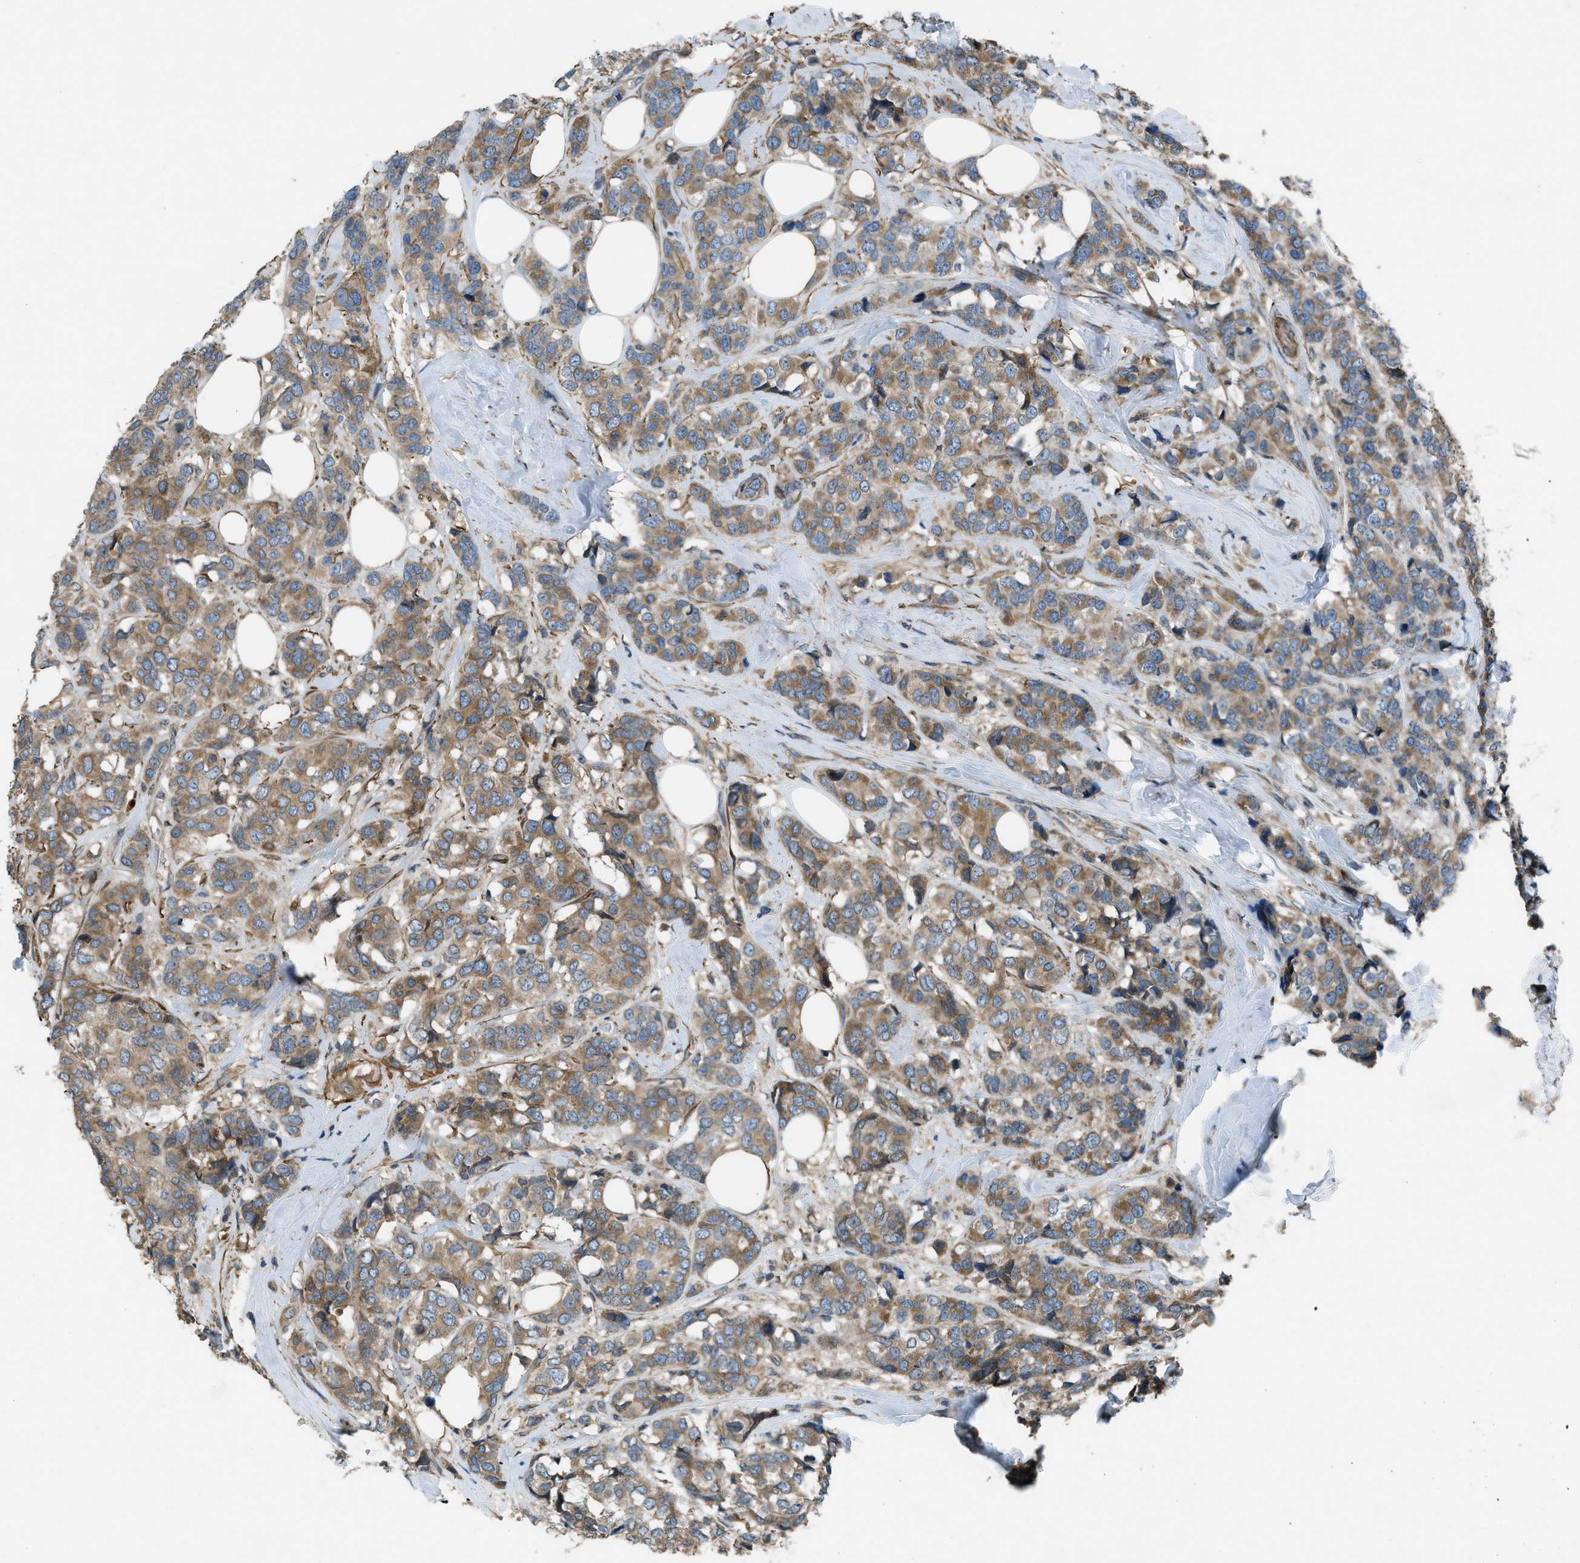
{"staining": {"intensity": "moderate", "quantity": ">75%", "location": "cytoplasmic/membranous"}, "tissue": "breast cancer", "cell_type": "Tumor cells", "image_type": "cancer", "snomed": [{"axis": "morphology", "description": "Lobular carcinoma"}, {"axis": "topography", "description": "Breast"}], "caption": "Breast lobular carcinoma was stained to show a protein in brown. There is medium levels of moderate cytoplasmic/membranous positivity in about >75% of tumor cells.", "gene": "VEZT", "patient": {"sex": "female", "age": 59}}